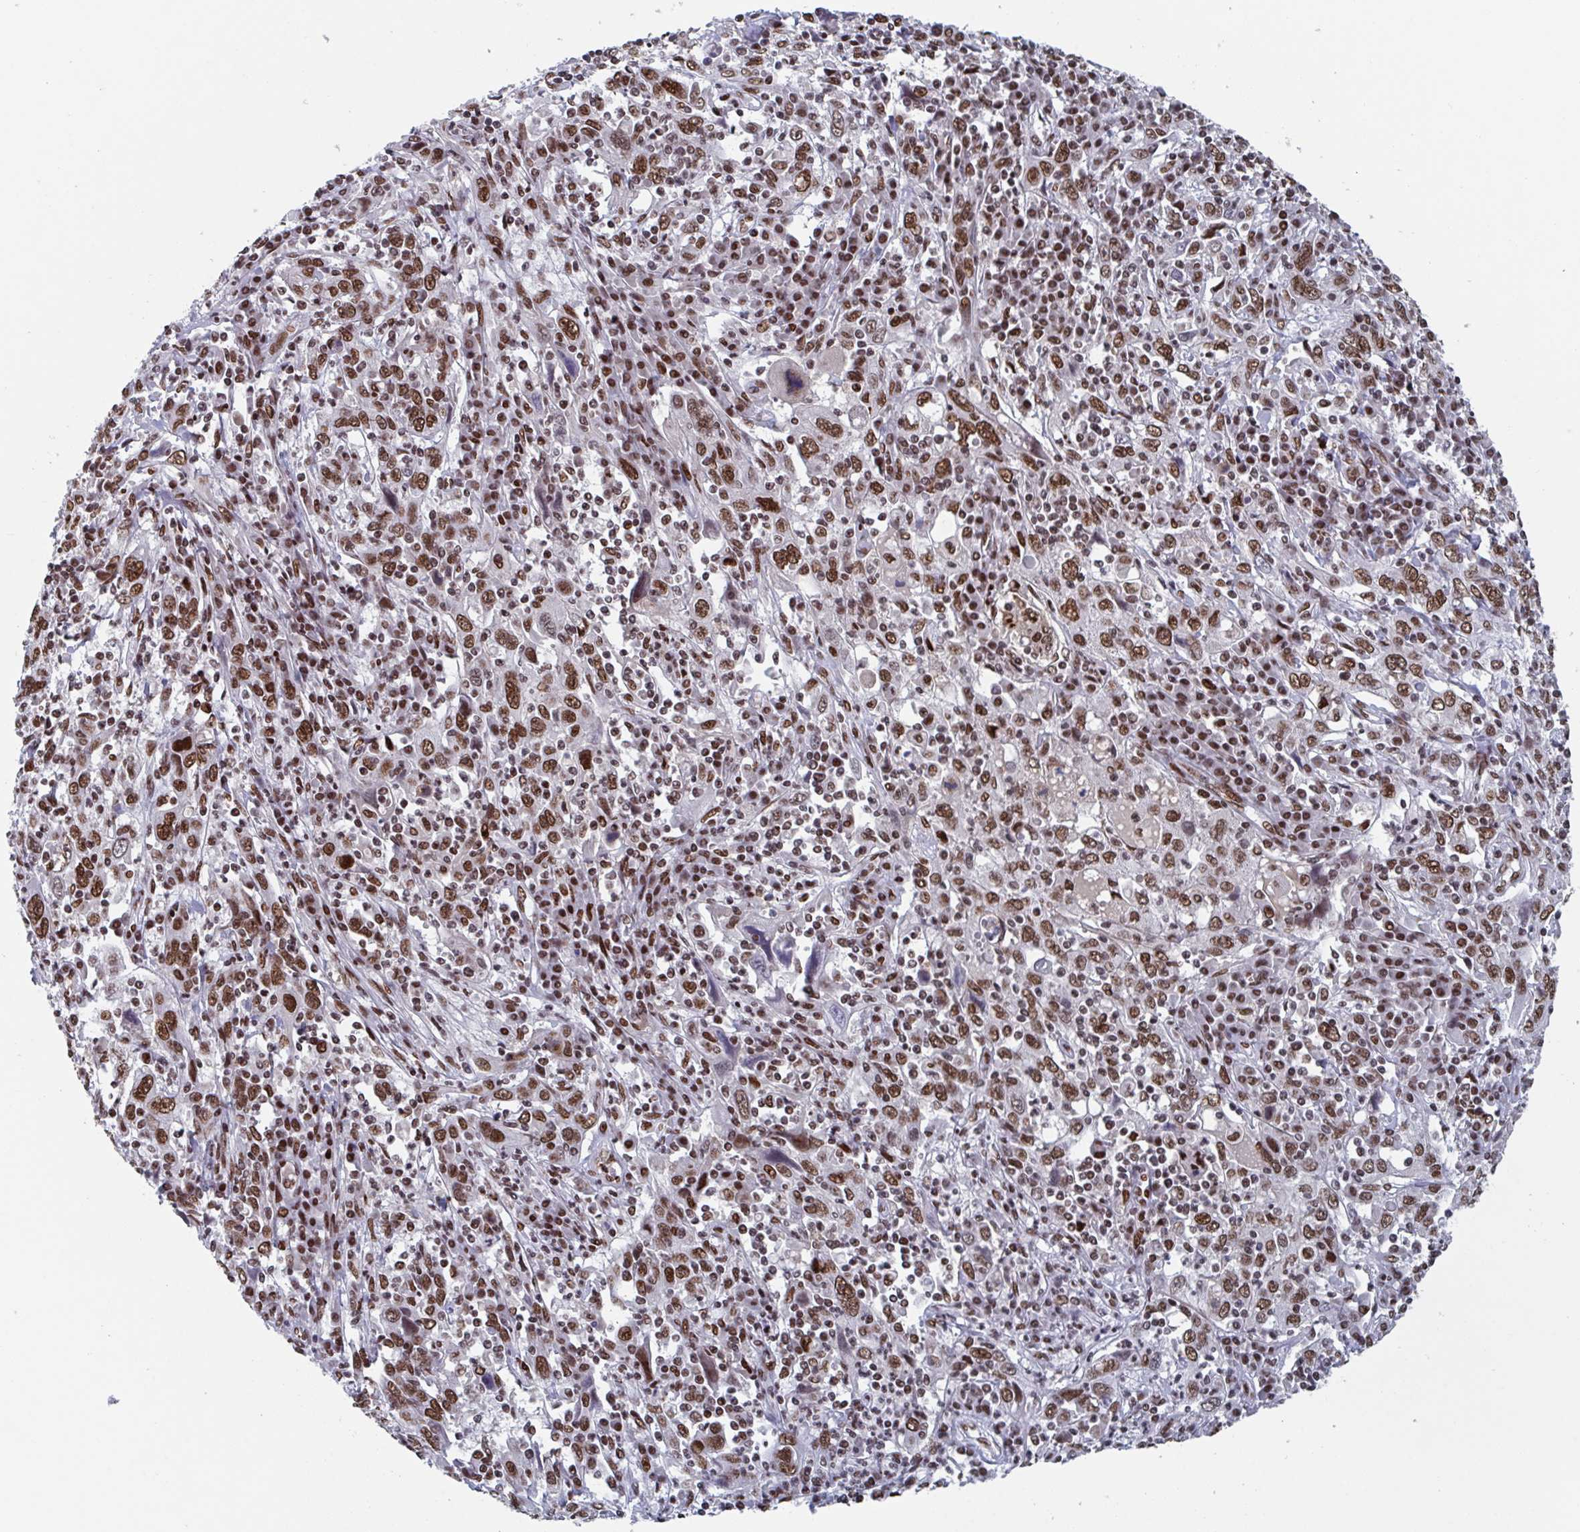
{"staining": {"intensity": "moderate", "quantity": ">75%", "location": "nuclear"}, "tissue": "cervical cancer", "cell_type": "Tumor cells", "image_type": "cancer", "snomed": [{"axis": "morphology", "description": "Squamous cell carcinoma, NOS"}, {"axis": "topography", "description": "Cervix"}], "caption": "Cervical squamous cell carcinoma tissue exhibits moderate nuclear expression in approximately >75% of tumor cells, visualized by immunohistochemistry. (Brightfield microscopy of DAB IHC at high magnification).", "gene": "ZNF607", "patient": {"sex": "female", "age": 46}}